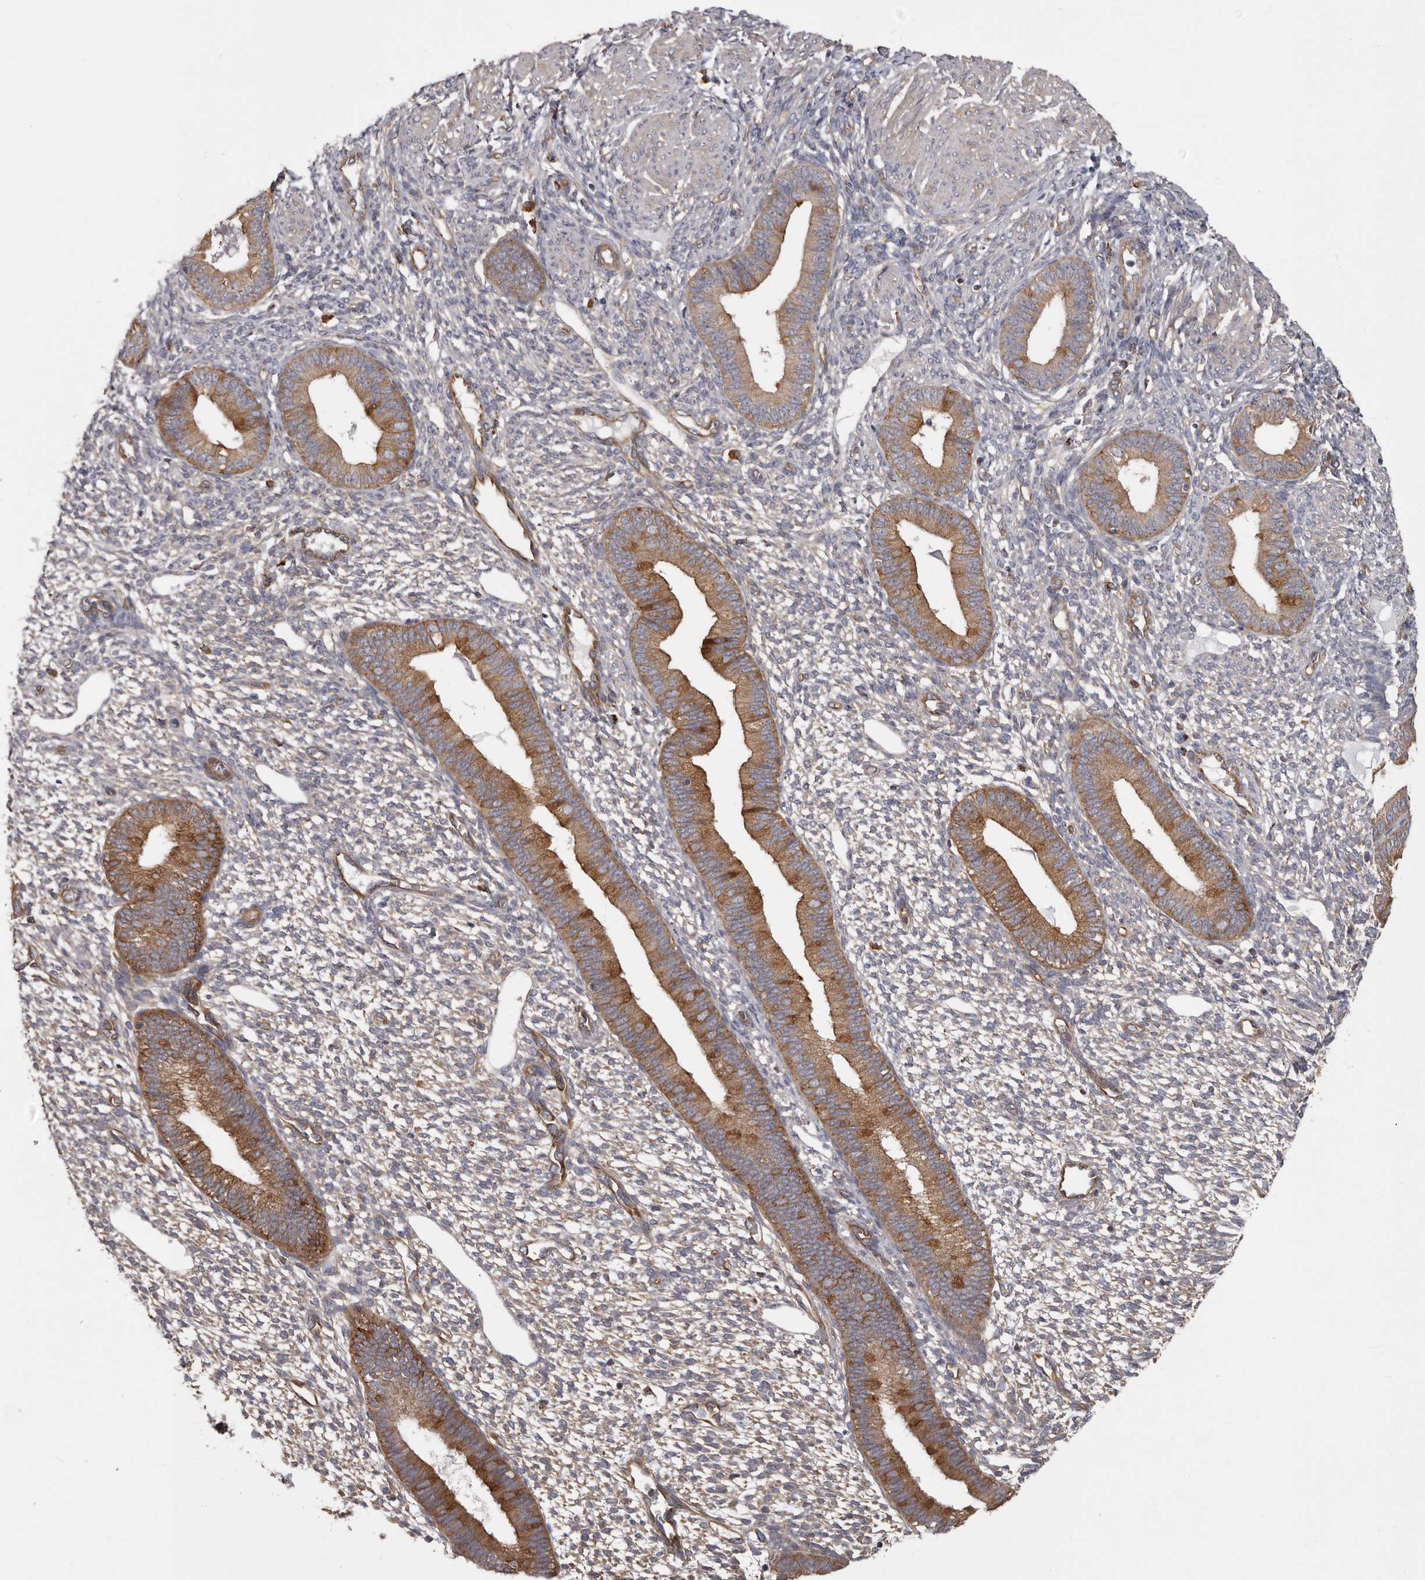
{"staining": {"intensity": "moderate", "quantity": "25%-75%", "location": "cytoplasmic/membranous"}, "tissue": "endometrium", "cell_type": "Cells in endometrial stroma", "image_type": "normal", "snomed": [{"axis": "morphology", "description": "Normal tissue, NOS"}, {"axis": "topography", "description": "Endometrium"}], "caption": "Protein positivity by immunohistochemistry (IHC) reveals moderate cytoplasmic/membranous staining in approximately 25%-75% of cells in endometrial stroma in benign endometrium.", "gene": "ENAH", "patient": {"sex": "female", "age": 46}}